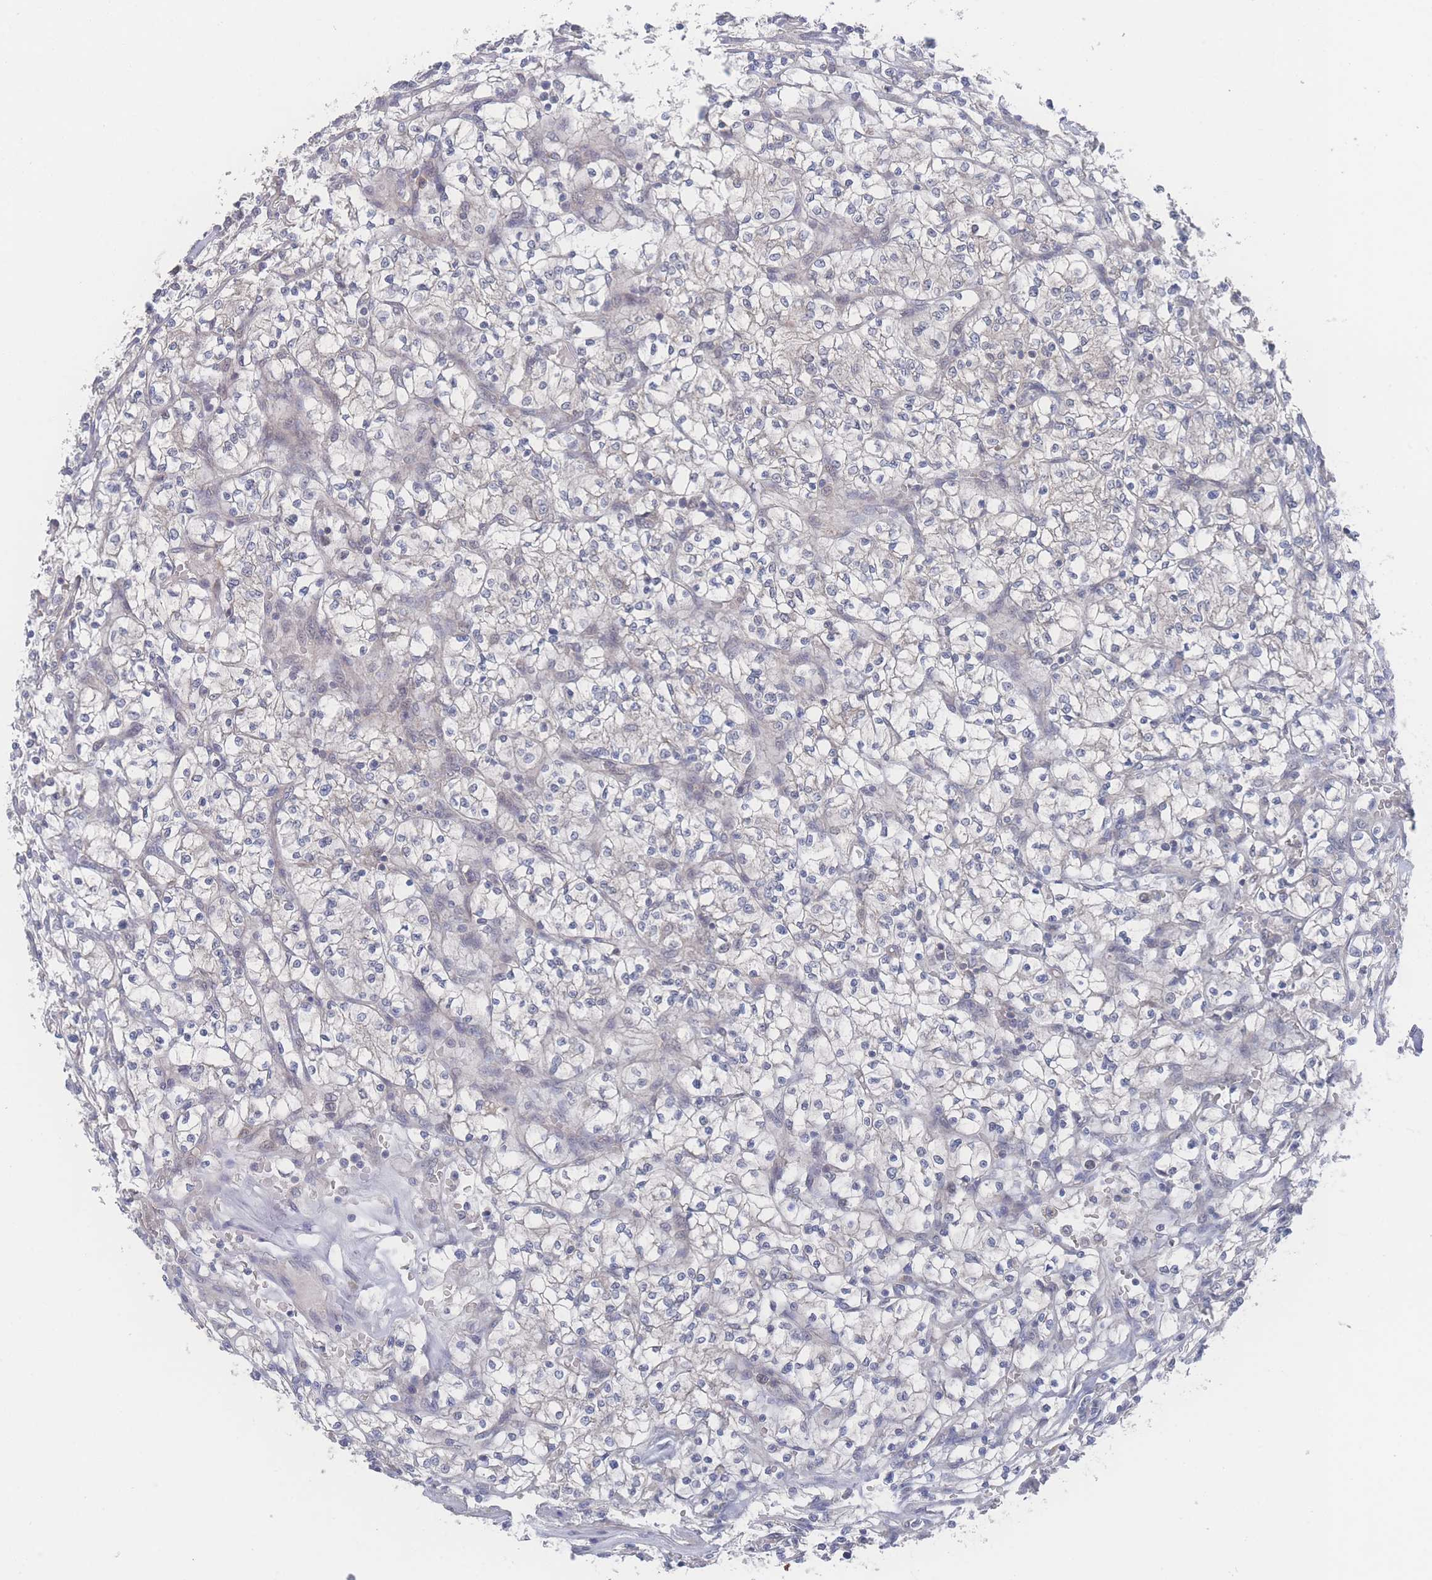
{"staining": {"intensity": "negative", "quantity": "none", "location": "none"}, "tissue": "renal cancer", "cell_type": "Tumor cells", "image_type": "cancer", "snomed": [{"axis": "morphology", "description": "Adenocarcinoma, NOS"}, {"axis": "topography", "description": "Kidney"}], "caption": "Renal cancer (adenocarcinoma) was stained to show a protein in brown. There is no significant staining in tumor cells.", "gene": "NBEAL1", "patient": {"sex": "female", "age": 64}}